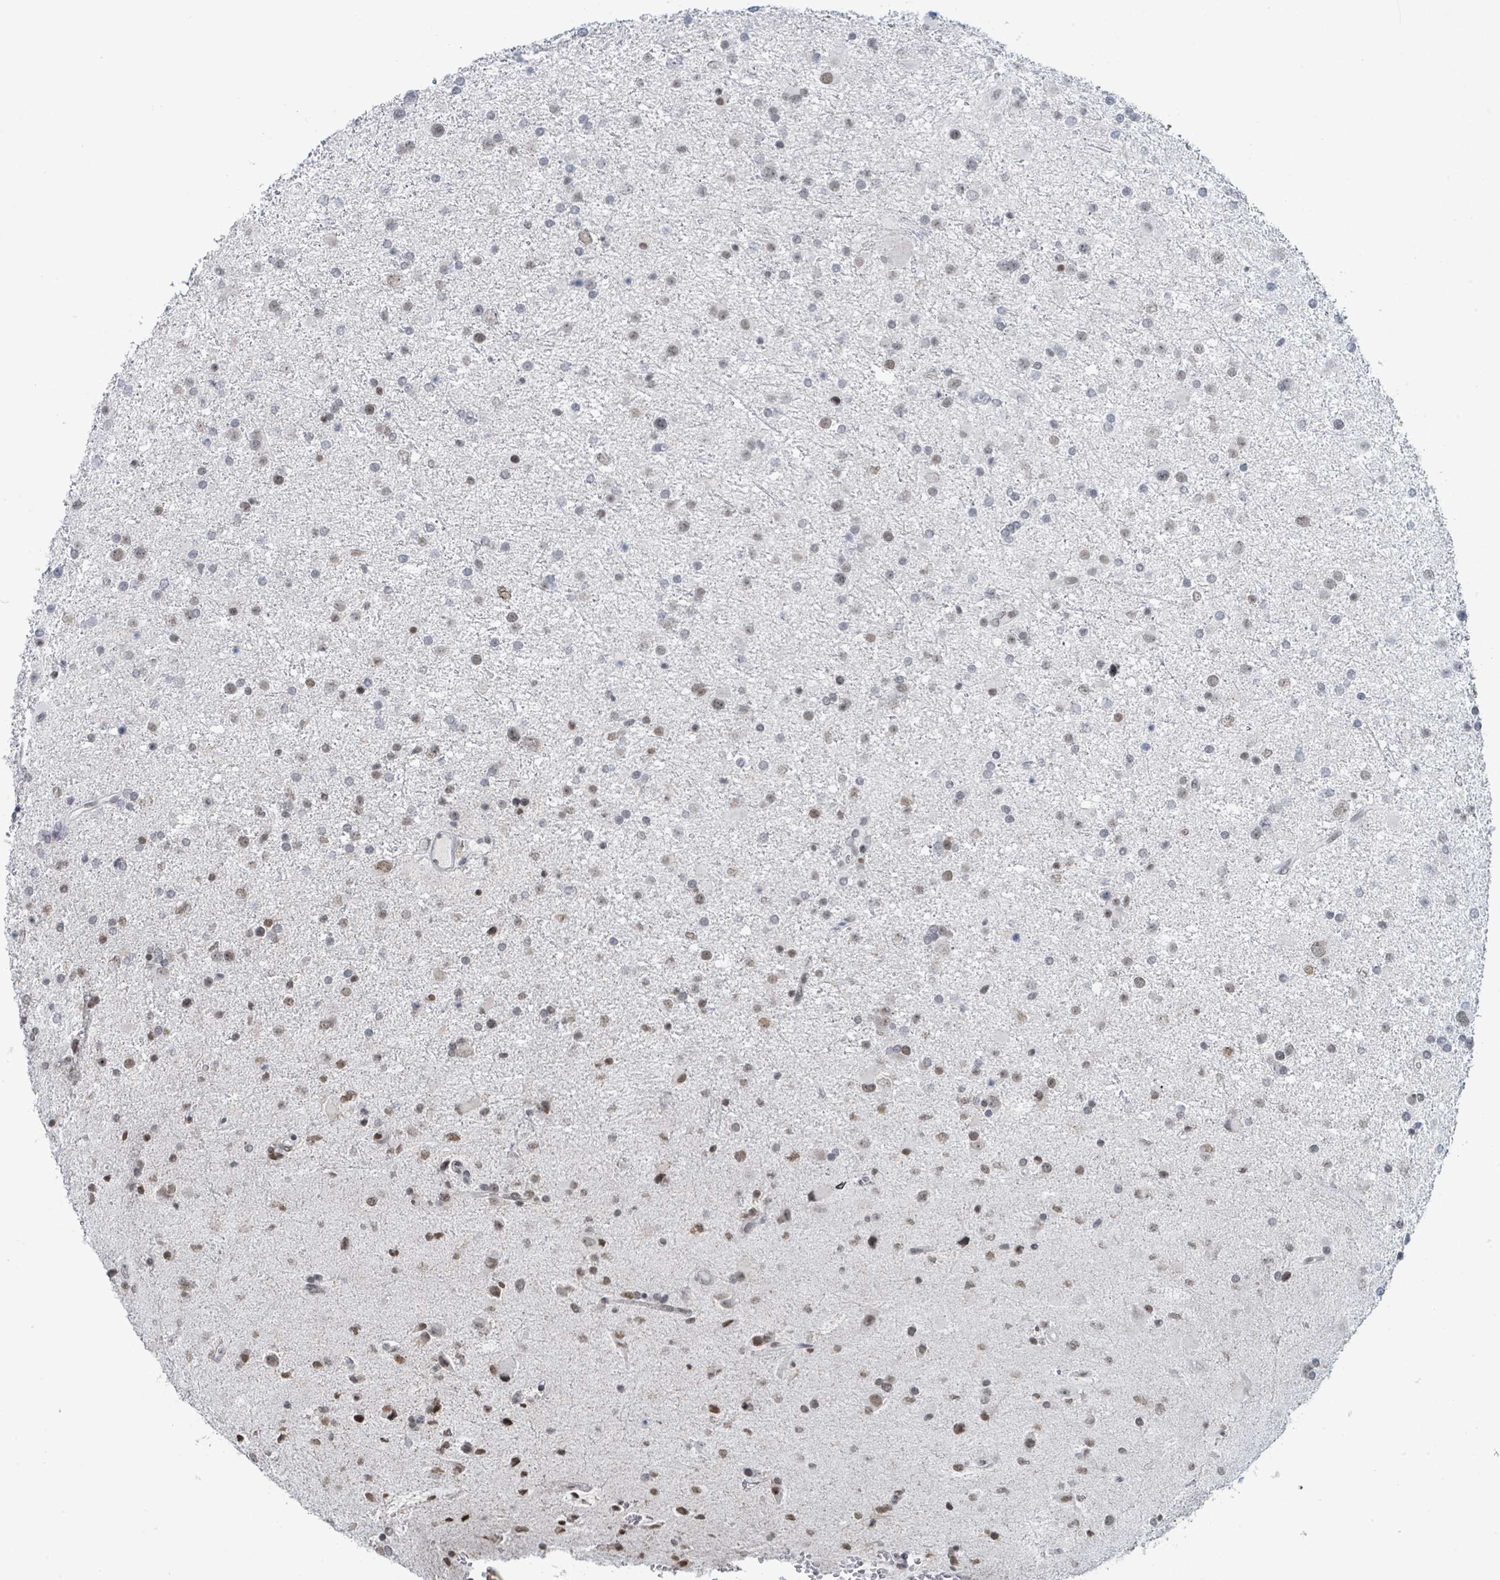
{"staining": {"intensity": "weak", "quantity": "25%-75%", "location": "nuclear"}, "tissue": "glioma", "cell_type": "Tumor cells", "image_type": "cancer", "snomed": [{"axis": "morphology", "description": "Glioma, malignant, Low grade"}, {"axis": "topography", "description": "Brain"}], "caption": "The photomicrograph exhibits immunohistochemical staining of glioma. There is weak nuclear staining is present in about 25%-75% of tumor cells.", "gene": "EHMT2", "patient": {"sex": "female", "age": 32}}